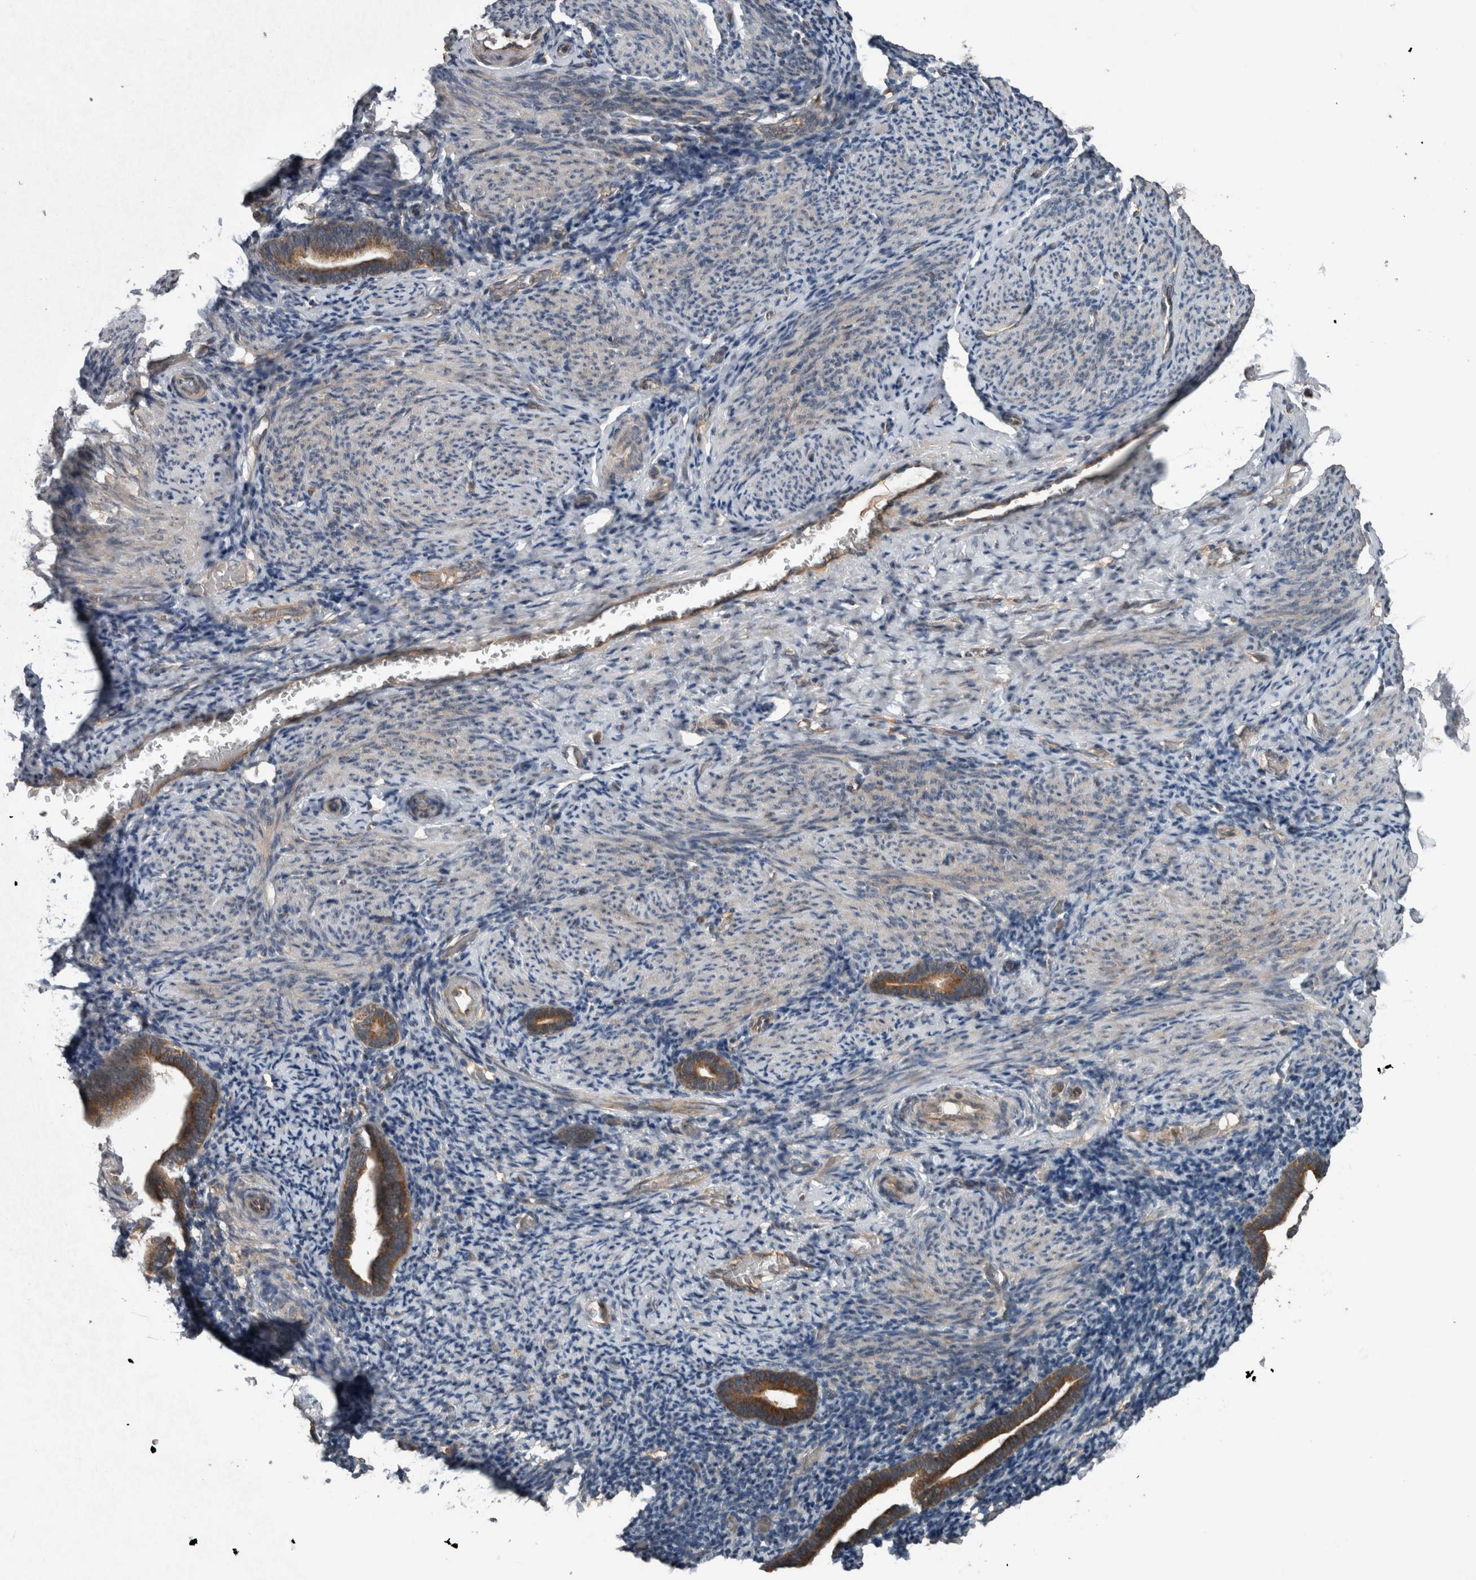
{"staining": {"intensity": "weak", "quantity": ">75%", "location": "cytoplasmic/membranous"}, "tissue": "endometrium", "cell_type": "Cells in endometrial stroma", "image_type": "normal", "snomed": [{"axis": "morphology", "description": "Normal tissue, NOS"}, {"axis": "topography", "description": "Endometrium"}], "caption": "This is an image of immunohistochemistry (IHC) staining of normal endometrium, which shows weak positivity in the cytoplasmic/membranous of cells in endometrial stroma.", "gene": "RIOK3", "patient": {"sex": "female", "age": 51}}